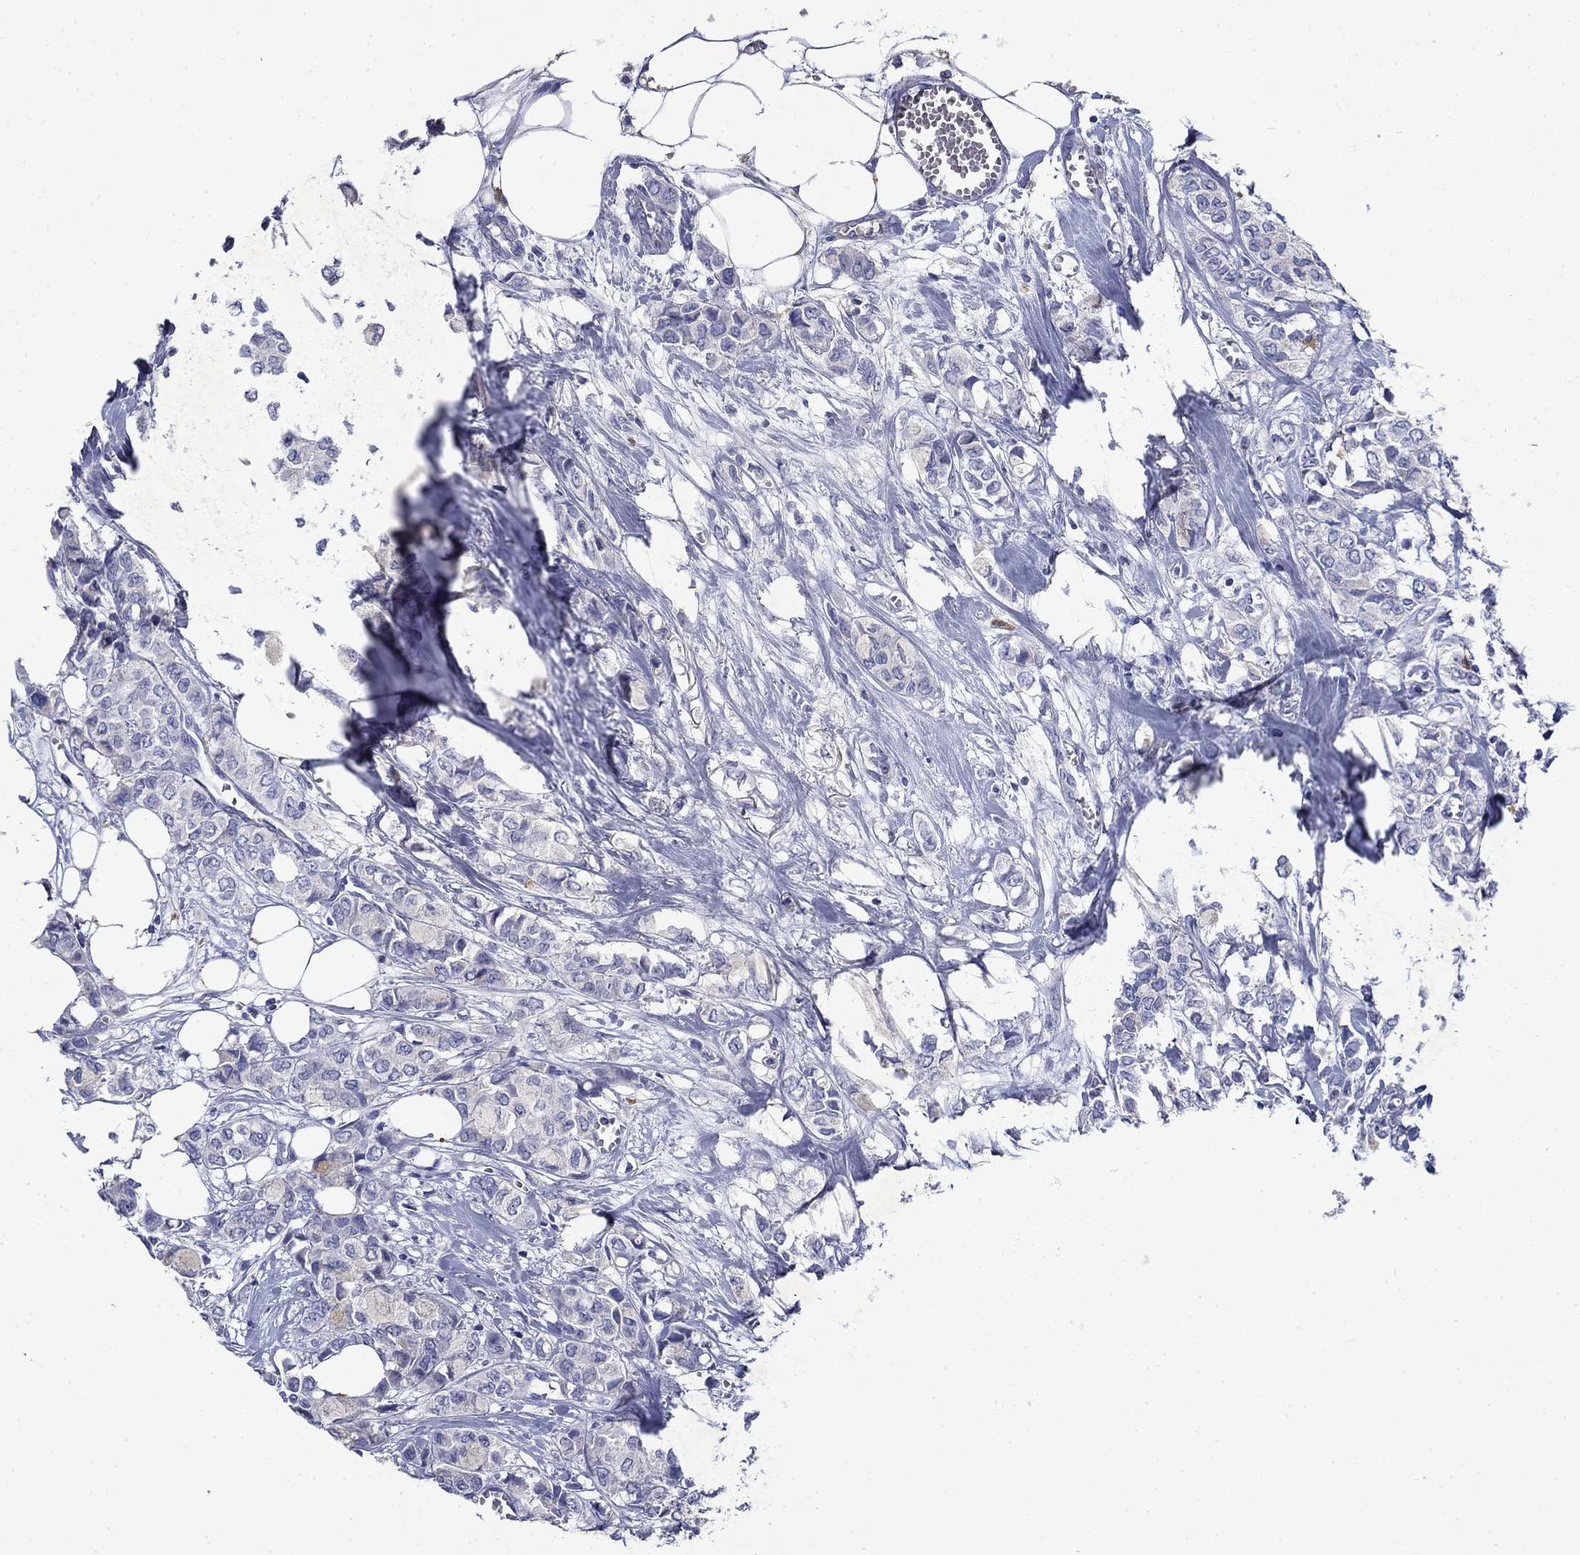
{"staining": {"intensity": "negative", "quantity": "none", "location": "none"}, "tissue": "breast cancer", "cell_type": "Tumor cells", "image_type": "cancer", "snomed": [{"axis": "morphology", "description": "Duct carcinoma"}, {"axis": "topography", "description": "Breast"}], "caption": "A photomicrograph of breast cancer (invasive ductal carcinoma) stained for a protein demonstrates no brown staining in tumor cells.", "gene": "STAB2", "patient": {"sex": "female", "age": 85}}